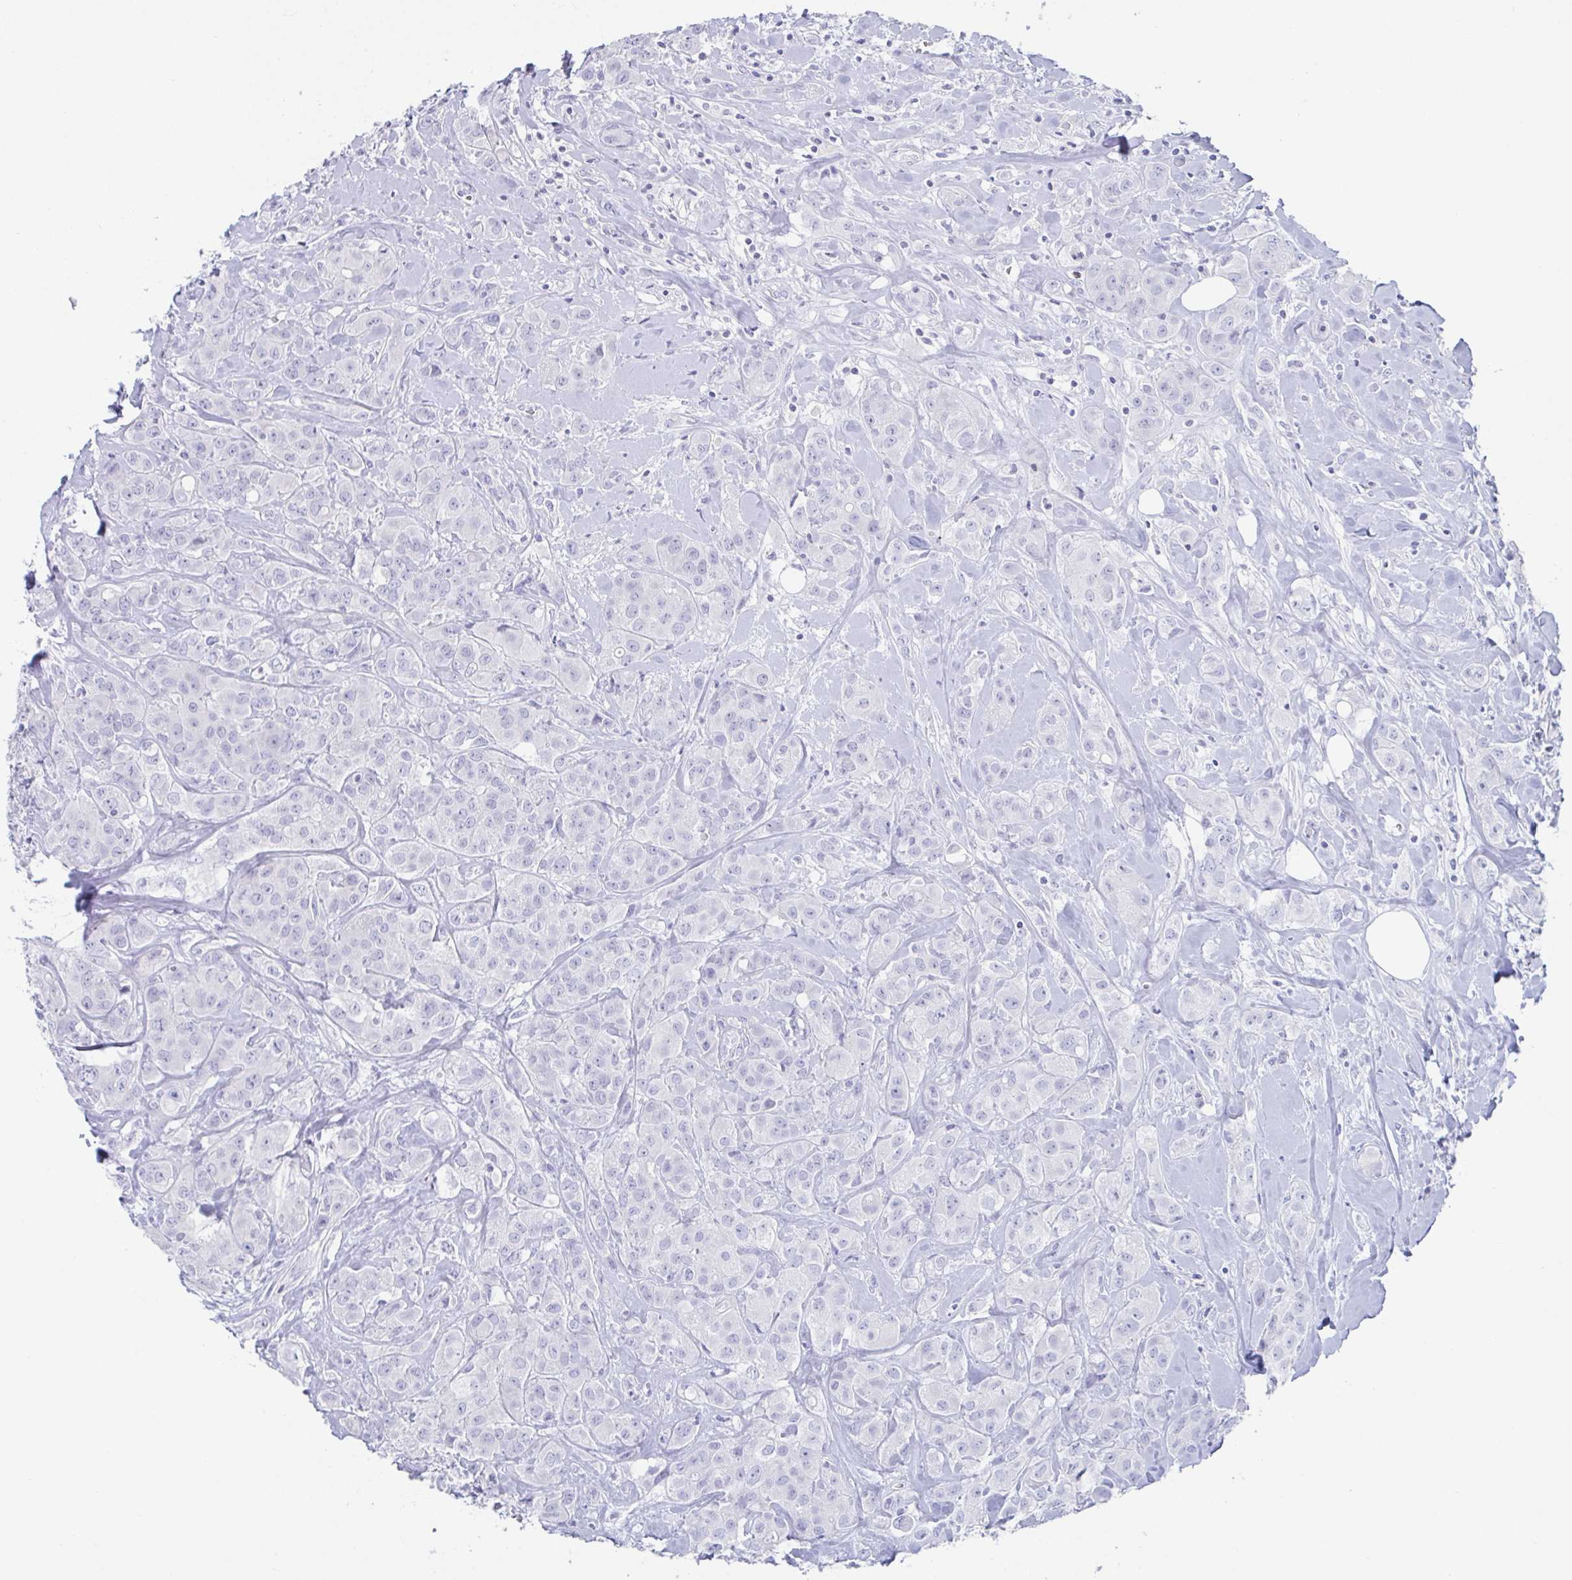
{"staining": {"intensity": "negative", "quantity": "none", "location": "none"}, "tissue": "breast cancer", "cell_type": "Tumor cells", "image_type": "cancer", "snomed": [{"axis": "morphology", "description": "Normal tissue, NOS"}, {"axis": "morphology", "description": "Duct carcinoma"}, {"axis": "topography", "description": "Breast"}], "caption": "A high-resolution photomicrograph shows immunohistochemistry staining of infiltrating ductal carcinoma (breast), which reveals no significant staining in tumor cells. (DAB immunohistochemistry (IHC), high magnification).", "gene": "PLA2G1B", "patient": {"sex": "female", "age": 43}}